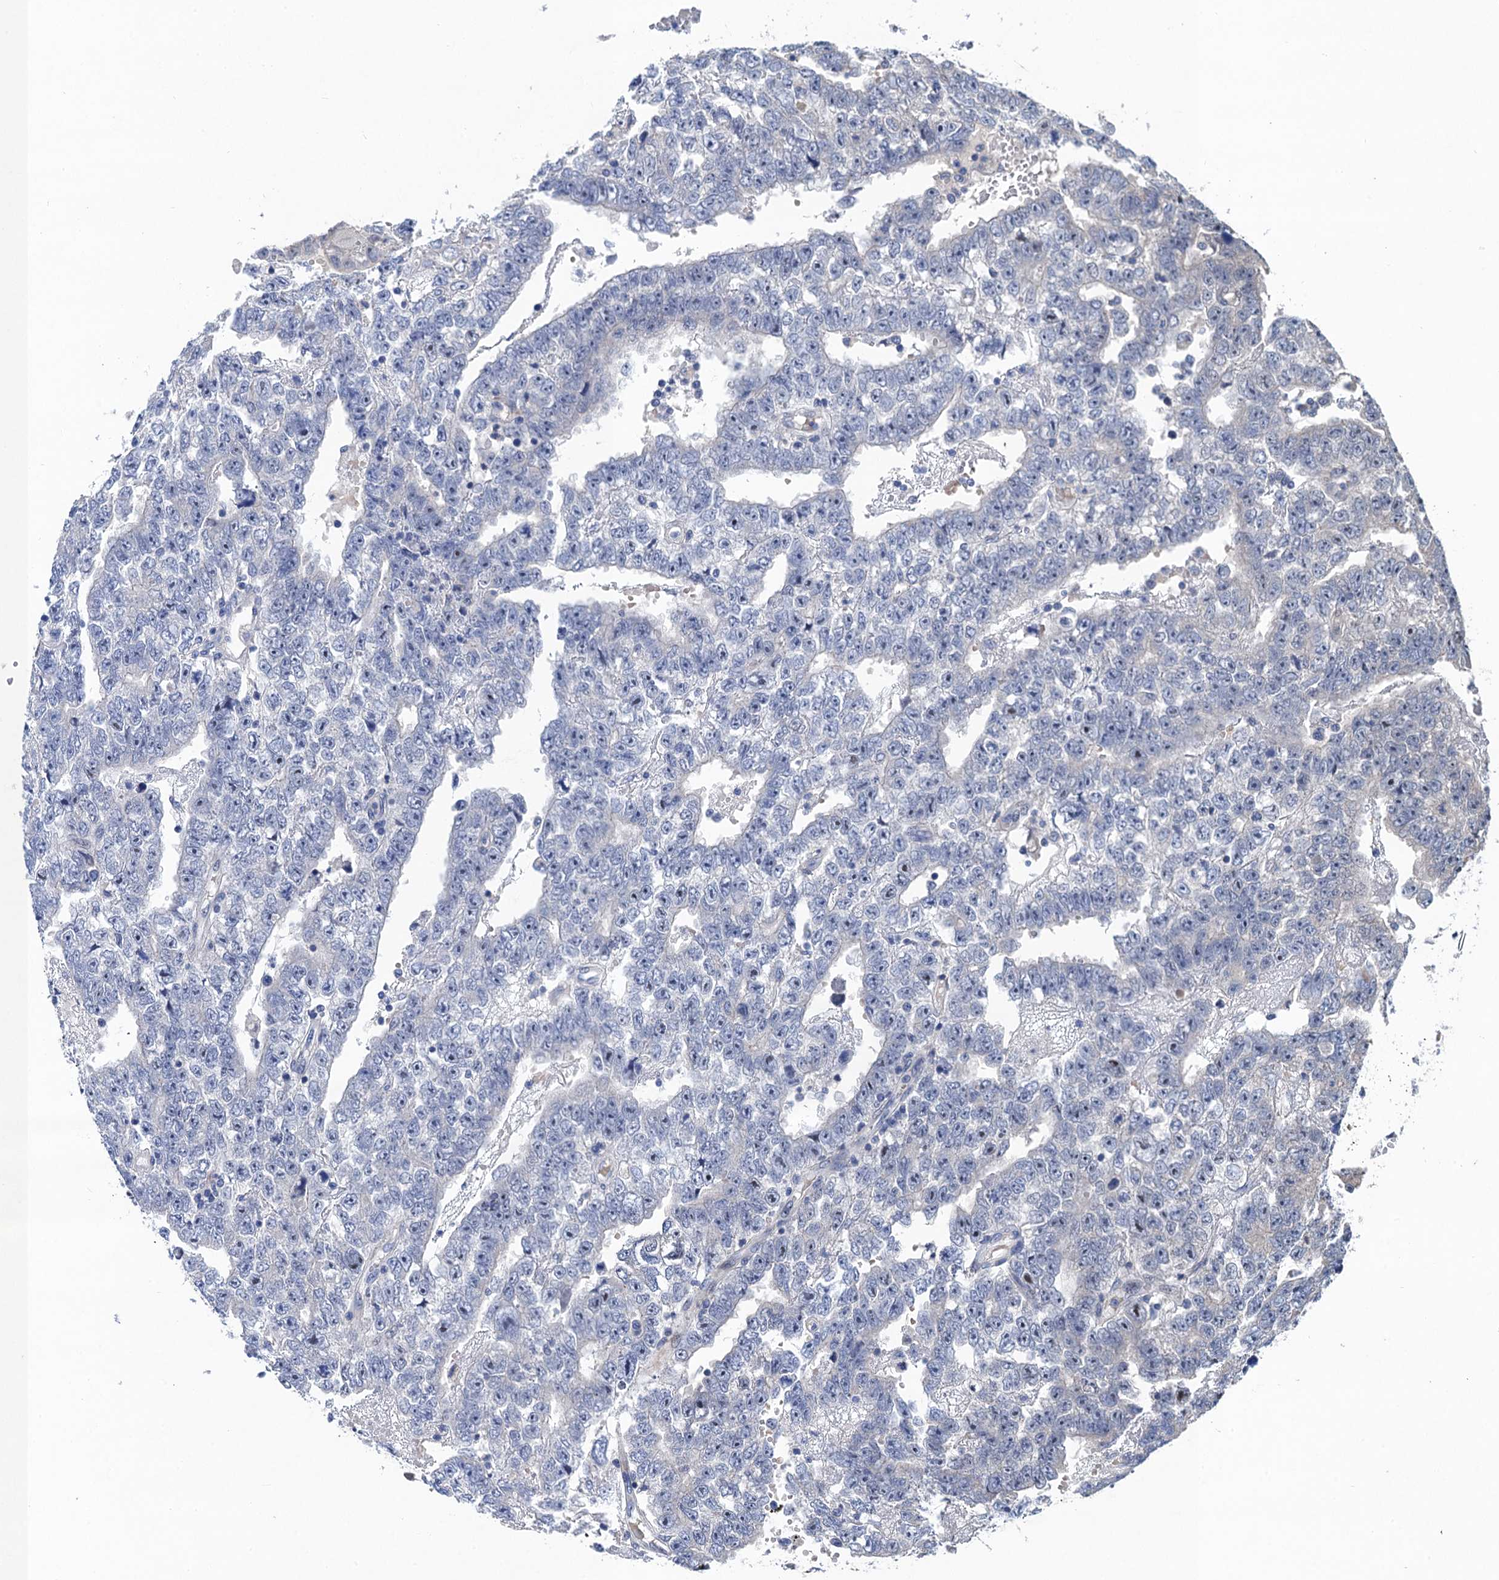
{"staining": {"intensity": "negative", "quantity": "none", "location": "none"}, "tissue": "testis cancer", "cell_type": "Tumor cells", "image_type": "cancer", "snomed": [{"axis": "morphology", "description": "Carcinoma, Embryonal, NOS"}, {"axis": "topography", "description": "Testis"}], "caption": "DAB (3,3'-diaminobenzidine) immunohistochemical staining of testis cancer demonstrates no significant positivity in tumor cells. (DAB immunohistochemistry visualized using brightfield microscopy, high magnification).", "gene": "TRAF7", "patient": {"sex": "male", "age": 25}}